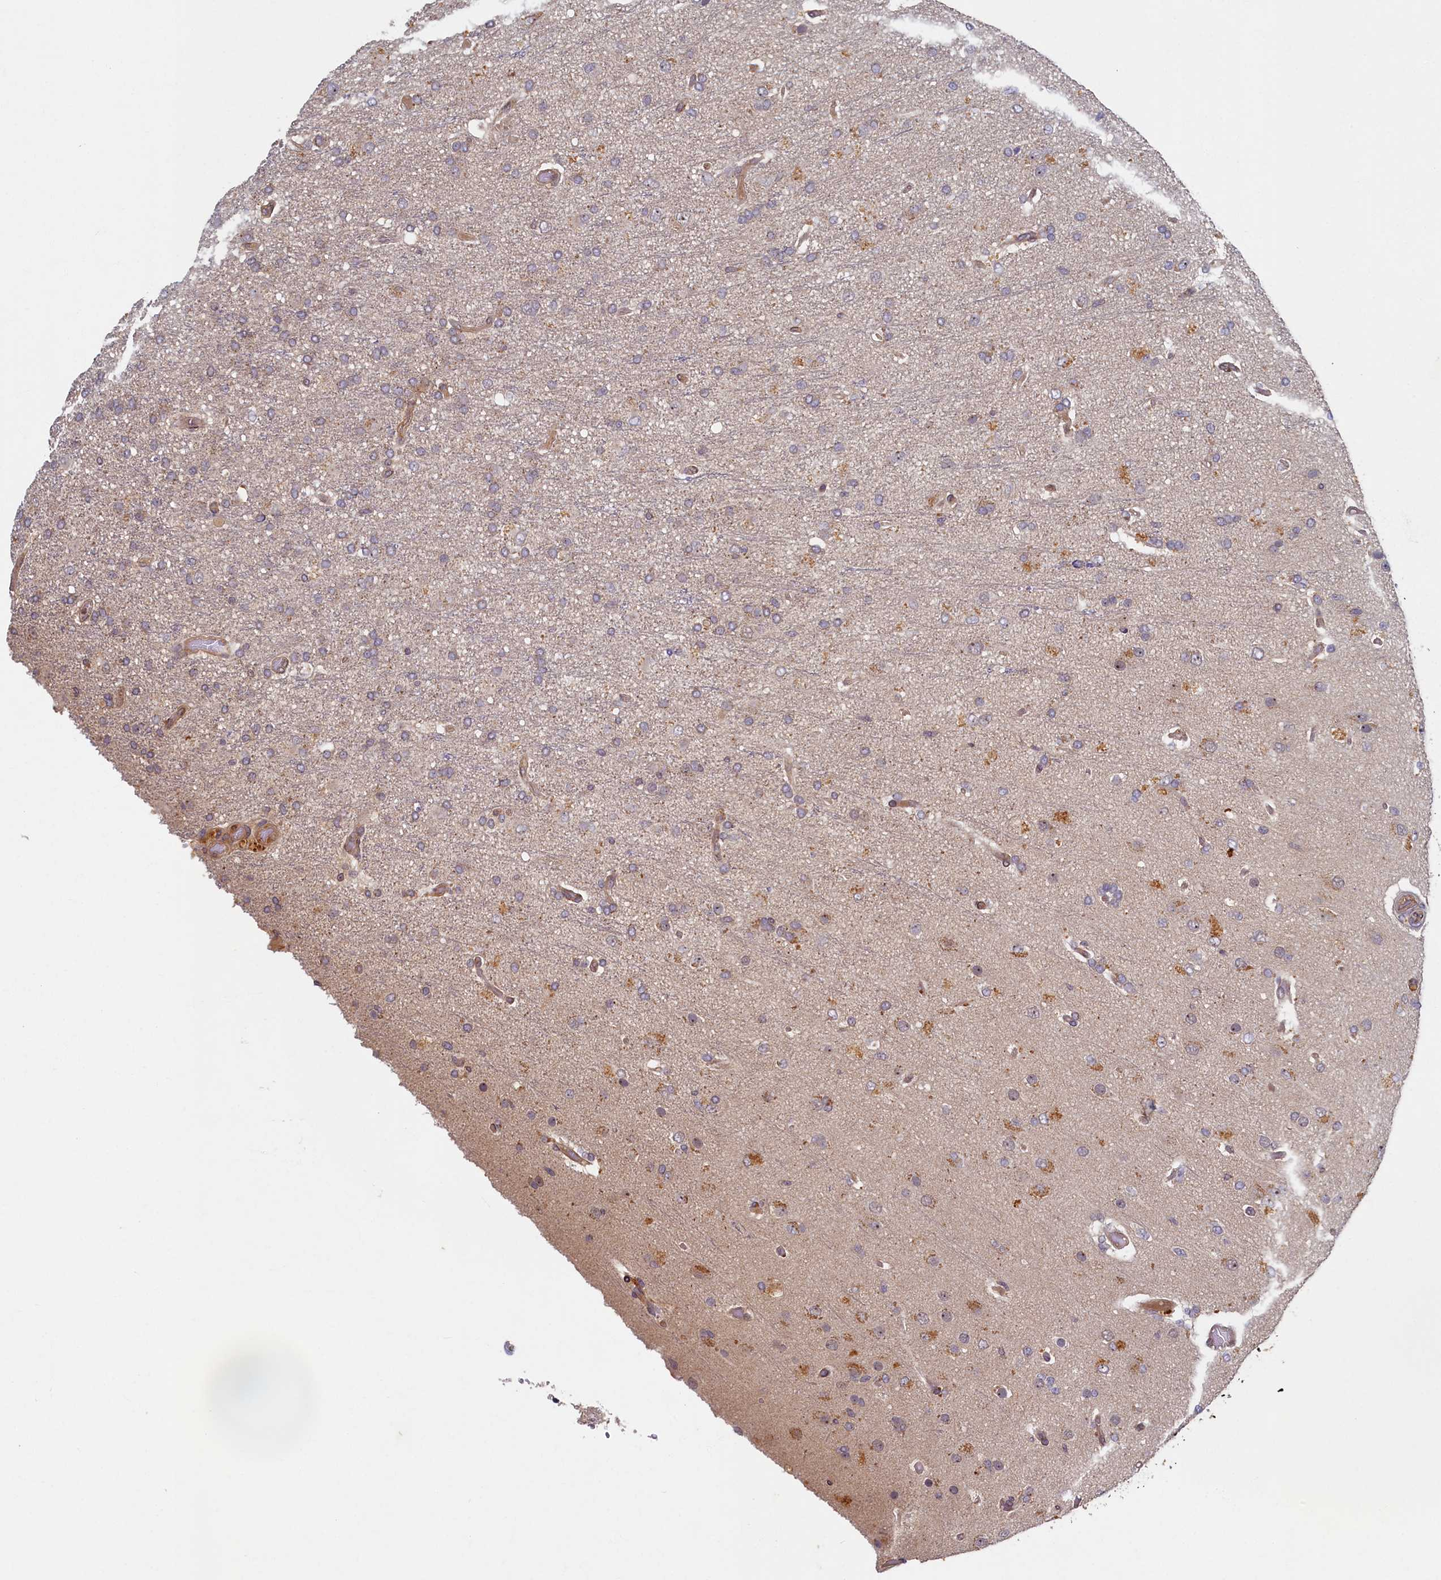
{"staining": {"intensity": "weak", "quantity": "25%-75%", "location": "cytoplasmic/membranous"}, "tissue": "glioma", "cell_type": "Tumor cells", "image_type": "cancer", "snomed": [{"axis": "morphology", "description": "Glioma, malignant, High grade"}, {"axis": "topography", "description": "Brain"}], "caption": "Tumor cells reveal low levels of weak cytoplasmic/membranous staining in approximately 25%-75% of cells in human malignant glioma (high-grade). Nuclei are stained in blue.", "gene": "CEP20", "patient": {"sex": "female", "age": 74}}